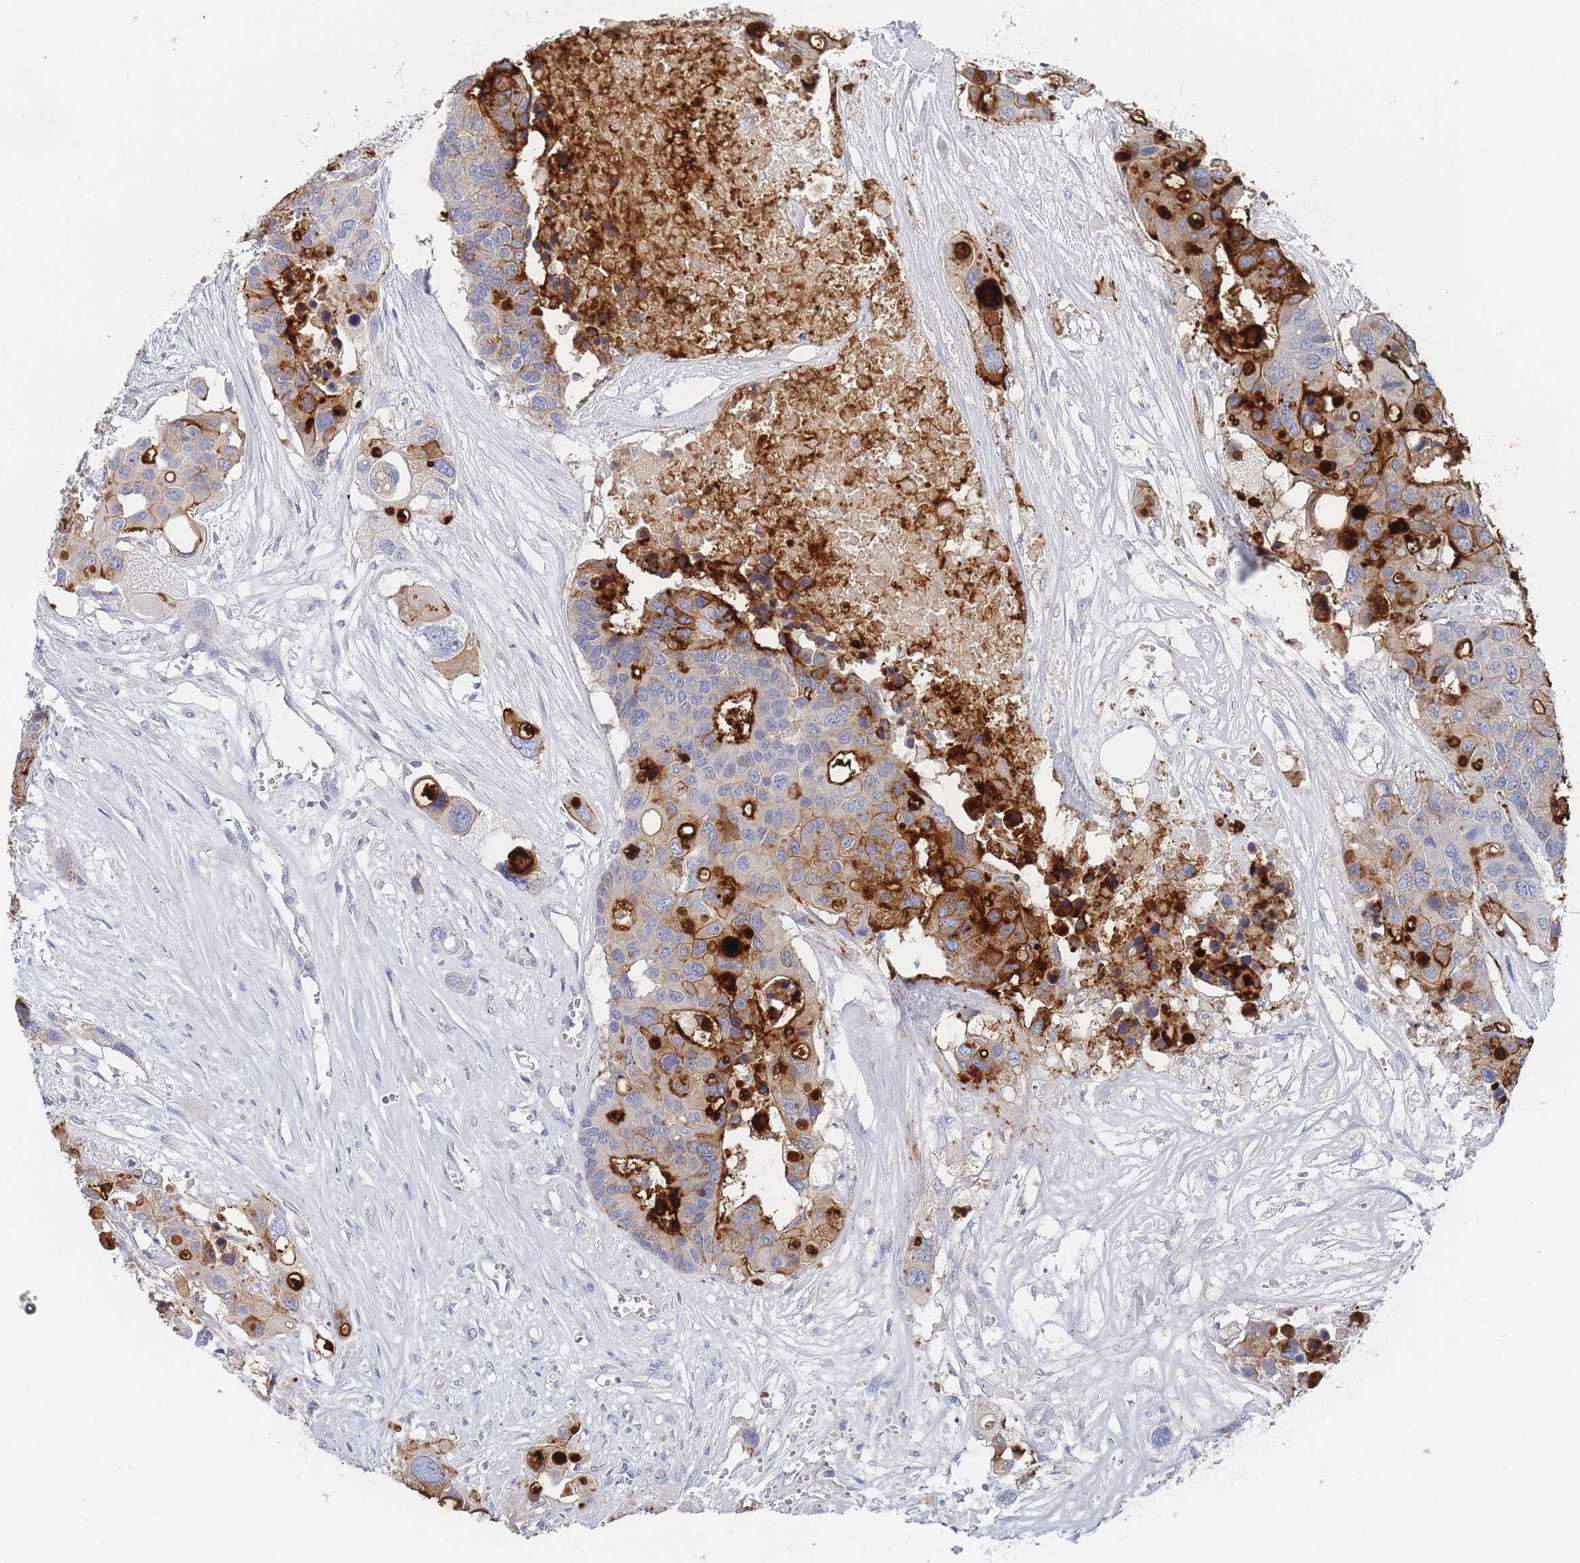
{"staining": {"intensity": "moderate", "quantity": "25%-75%", "location": "cytoplasmic/membranous"}, "tissue": "colorectal cancer", "cell_type": "Tumor cells", "image_type": "cancer", "snomed": [{"axis": "morphology", "description": "Adenocarcinoma, NOS"}, {"axis": "topography", "description": "Colon"}], "caption": "A brown stain shows moderate cytoplasmic/membranous expression of a protein in colorectal cancer (adenocarcinoma) tumor cells. (DAB (3,3'-diaminobenzidine) = brown stain, brightfield microscopy at high magnification).", "gene": "ACAD11", "patient": {"sex": "male", "age": 77}}